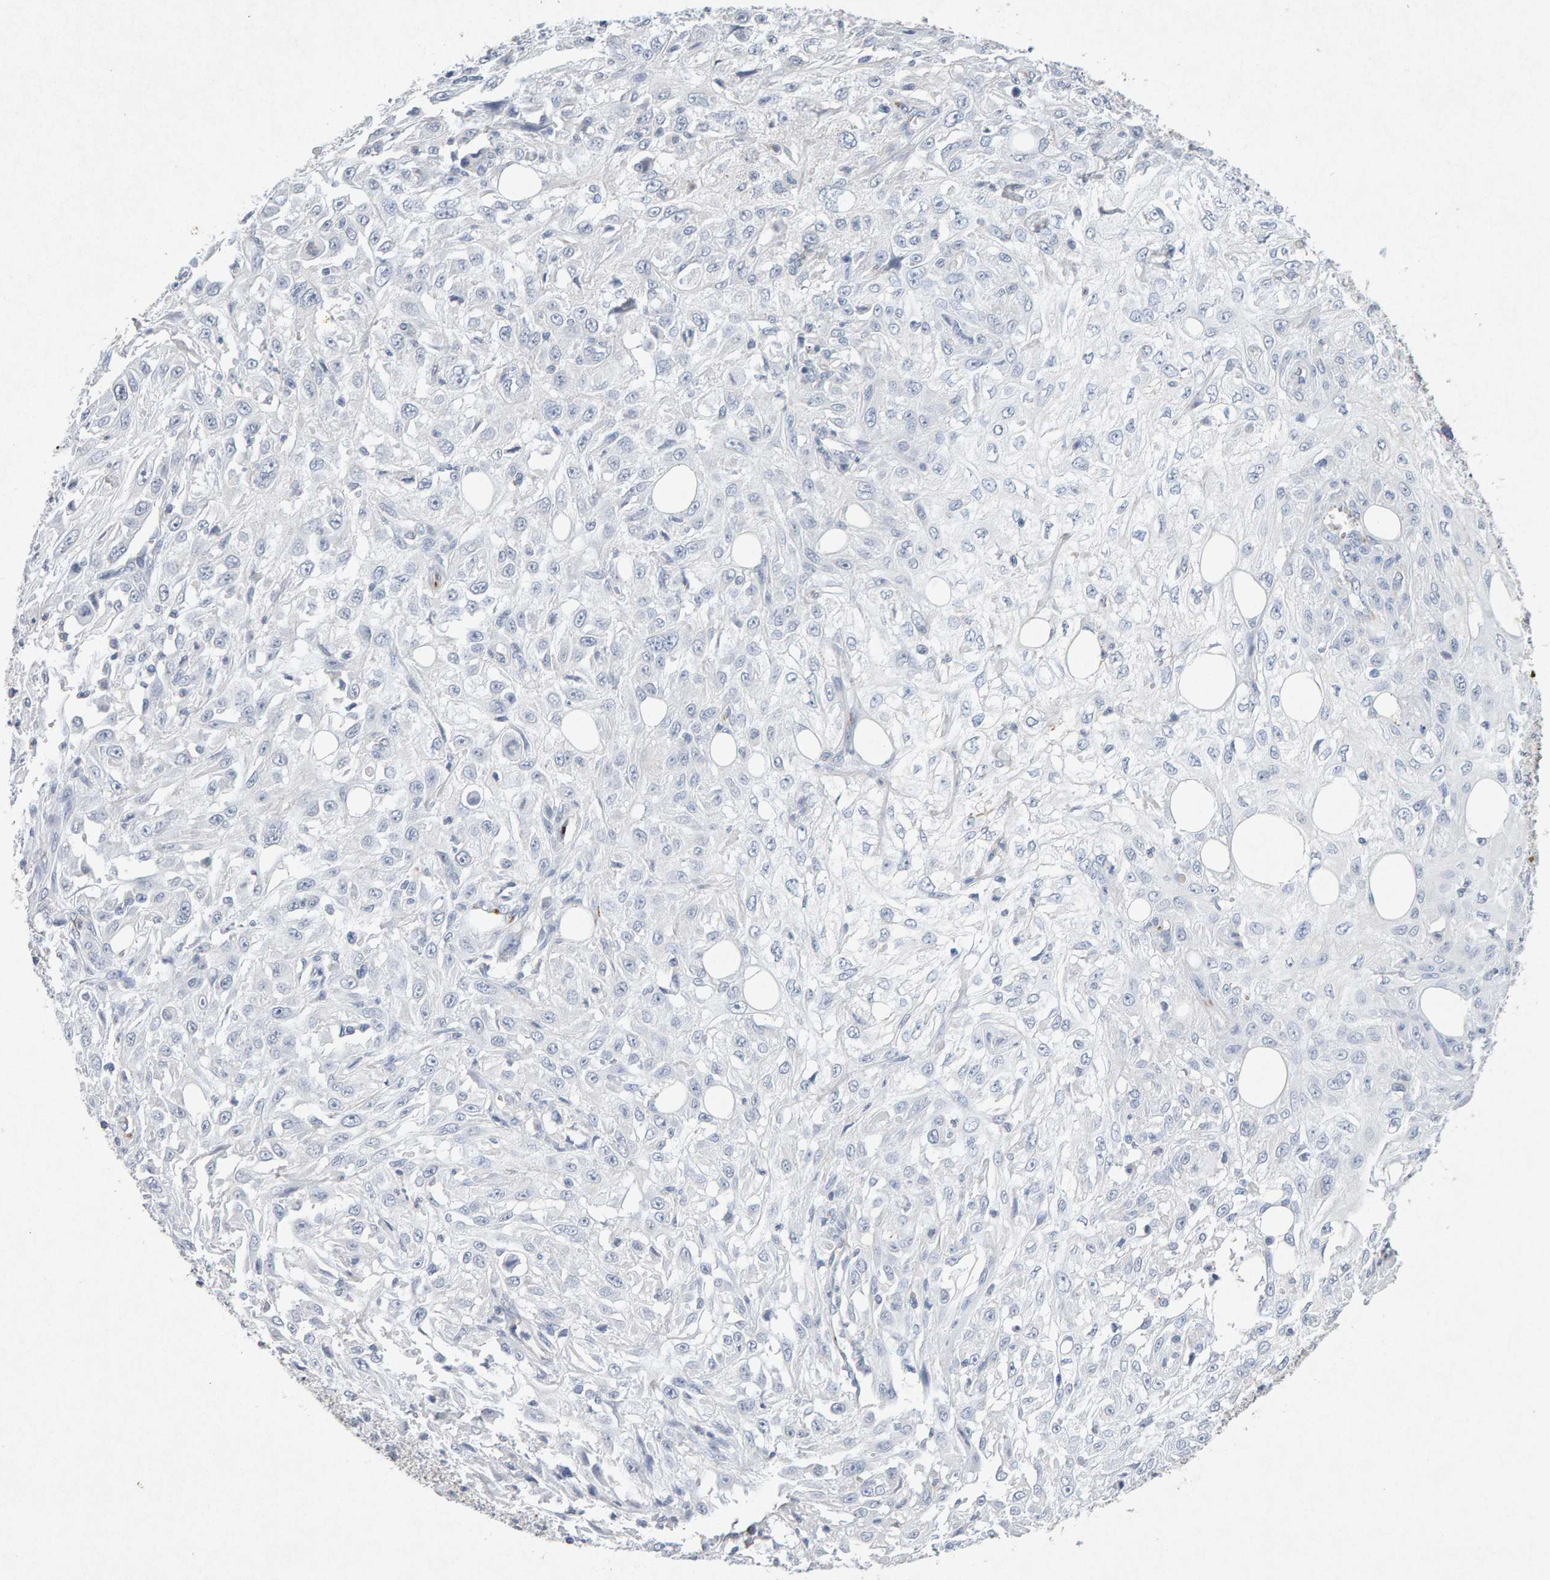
{"staining": {"intensity": "negative", "quantity": "none", "location": "none"}, "tissue": "skin cancer", "cell_type": "Tumor cells", "image_type": "cancer", "snomed": [{"axis": "morphology", "description": "Squamous cell carcinoma, NOS"}, {"axis": "topography", "description": "Skin"}], "caption": "Photomicrograph shows no significant protein expression in tumor cells of squamous cell carcinoma (skin).", "gene": "PTPRM", "patient": {"sex": "male", "age": 75}}